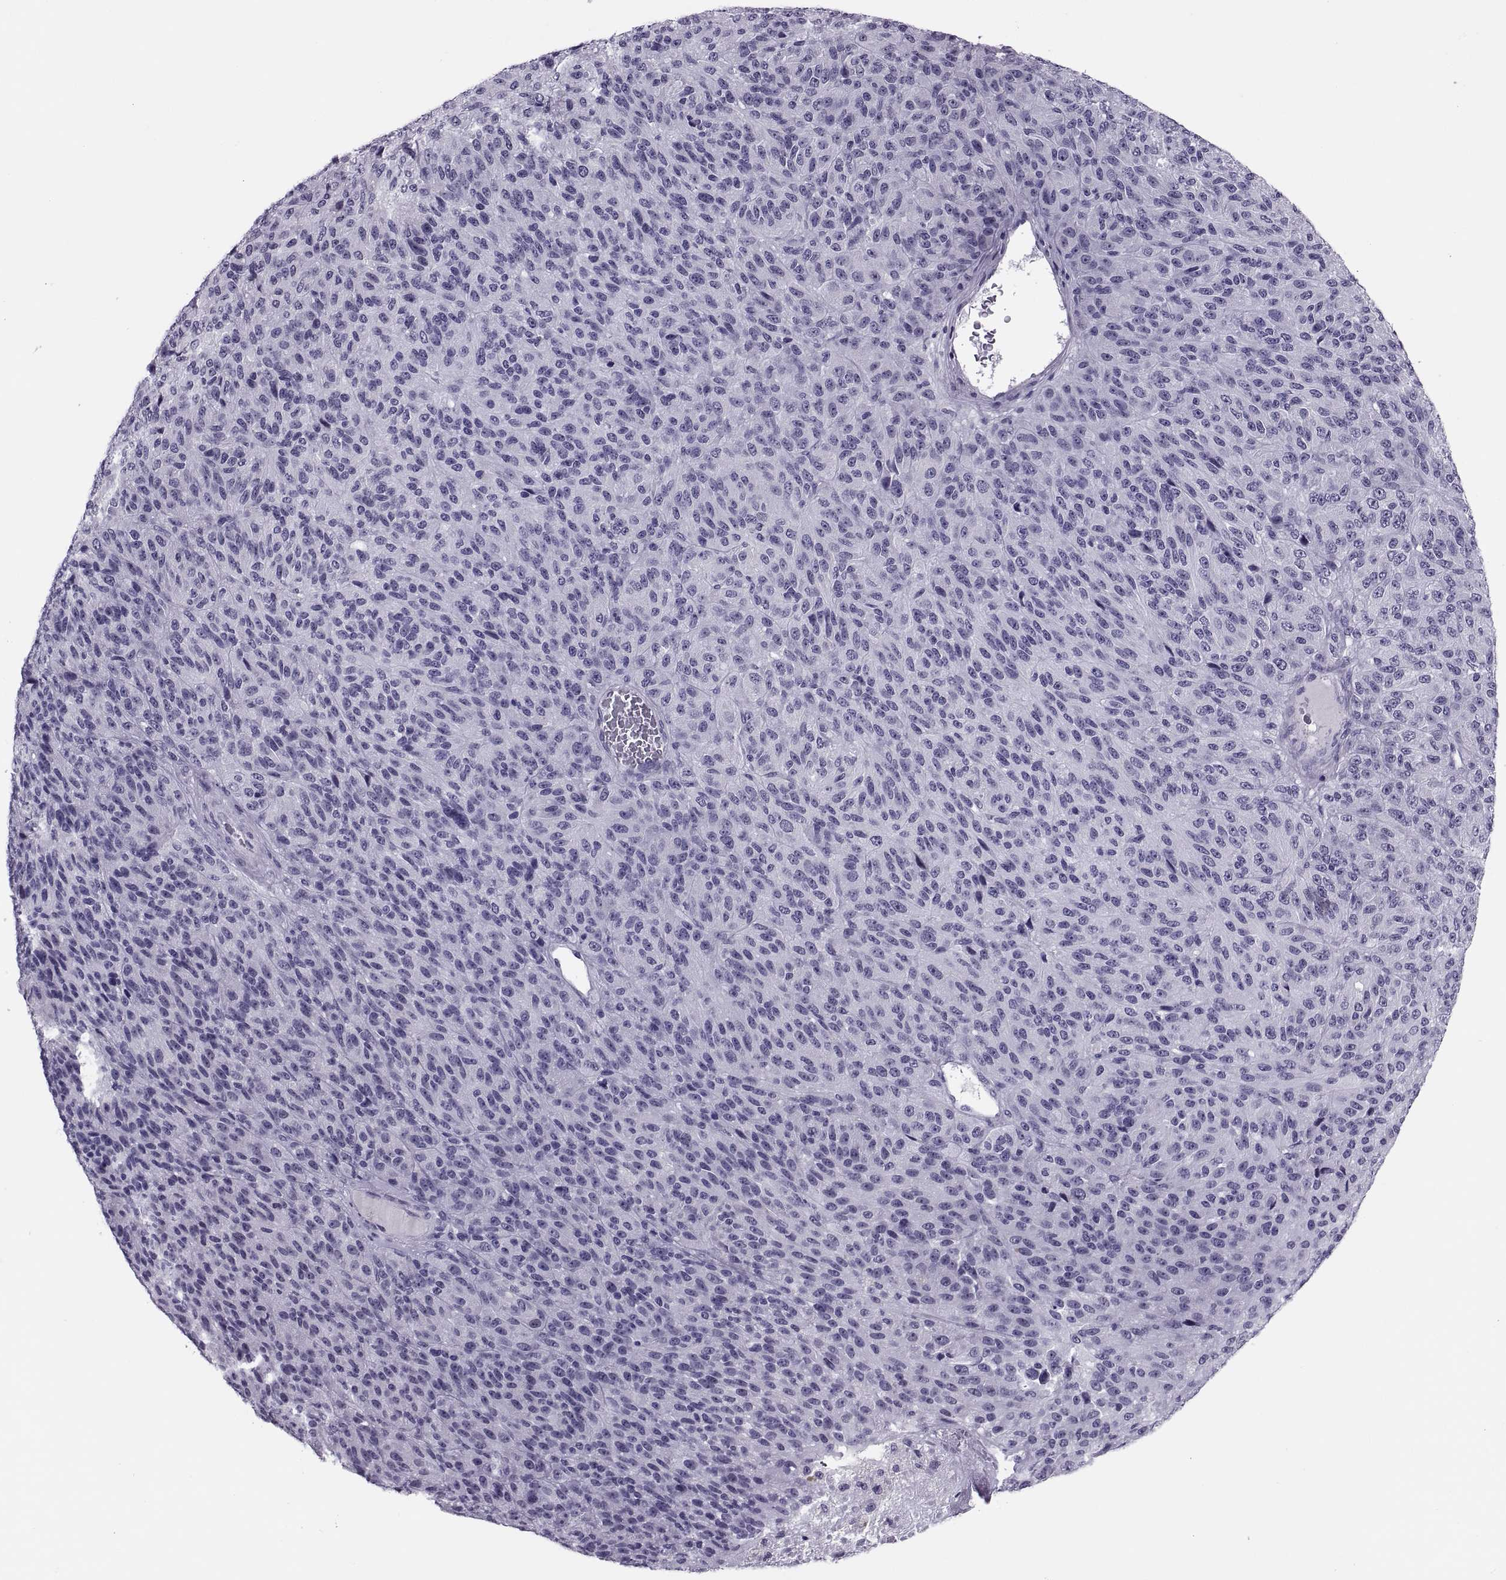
{"staining": {"intensity": "negative", "quantity": "none", "location": "none"}, "tissue": "melanoma", "cell_type": "Tumor cells", "image_type": "cancer", "snomed": [{"axis": "morphology", "description": "Malignant melanoma, Metastatic site"}, {"axis": "topography", "description": "Brain"}], "caption": "A micrograph of human malignant melanoma (metastatic site) is negative for staining in tumor cells.", "gene": "SYNGR4", "patient": {"sex": "female", "age": 56}}